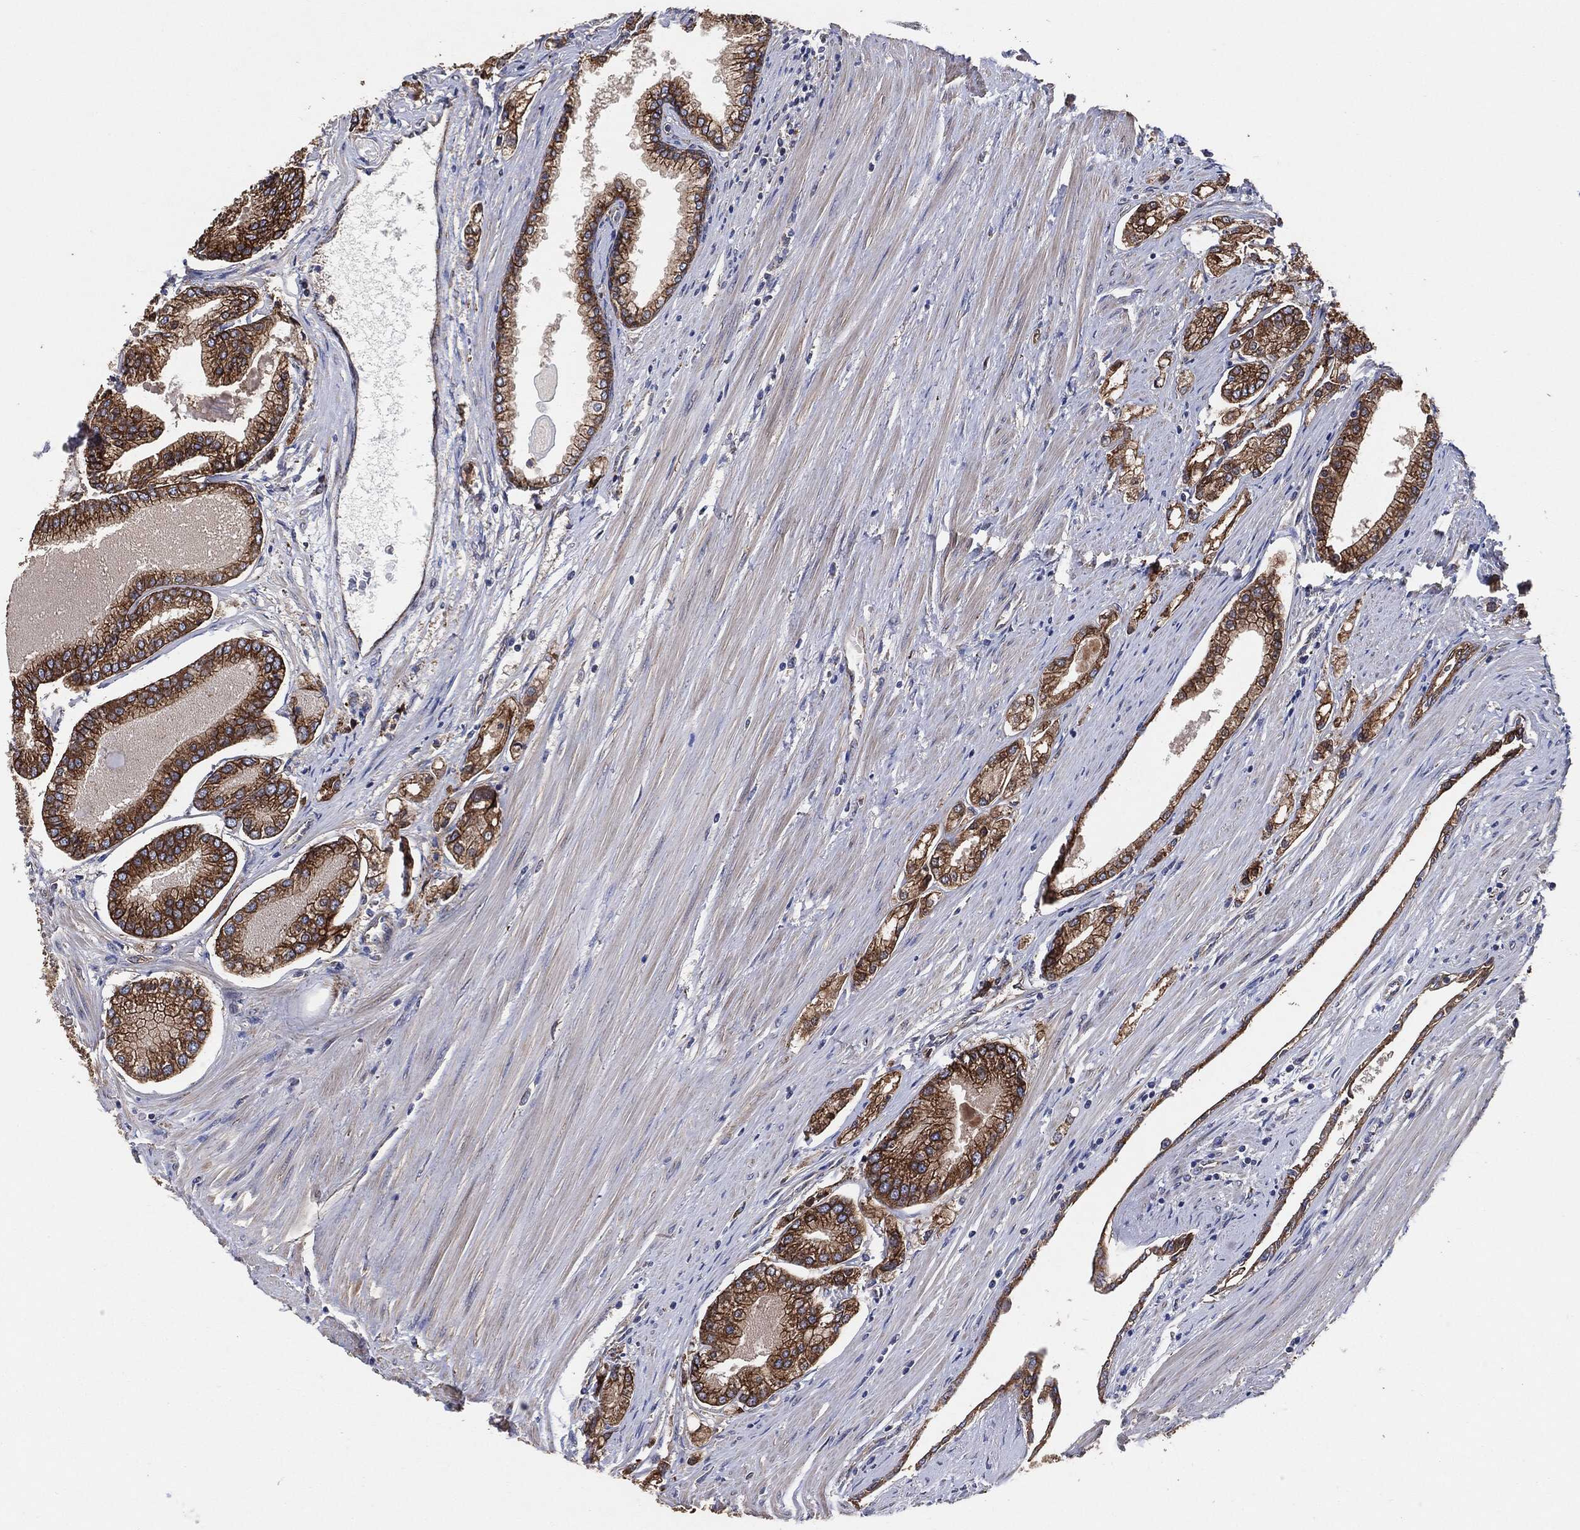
{"staining": {"intensity": "strong", "quantity": "25%-75%", "location": "cytoplasmic/membranous"}, "tissue": "prostate cancer", "cell_type": "Tumor cells", "image_type": "cancer", "snomed": [{"axis": "morphology", "description": "Adenocarcinoma, Low grade"}, {"axis": "topography", "description": "Prostate"}], "caption": "The photomicrograph reveals immunohistochemical staining of prostate cancer. There is strong cytoplasmic/membranous staining is appreciated in approximately 25%-75% of tumor cells. (IHC, brightfield microscopy, high magnification).", "gene": "CTNNA1", "patient": {"sex": "male", "age": 72}}